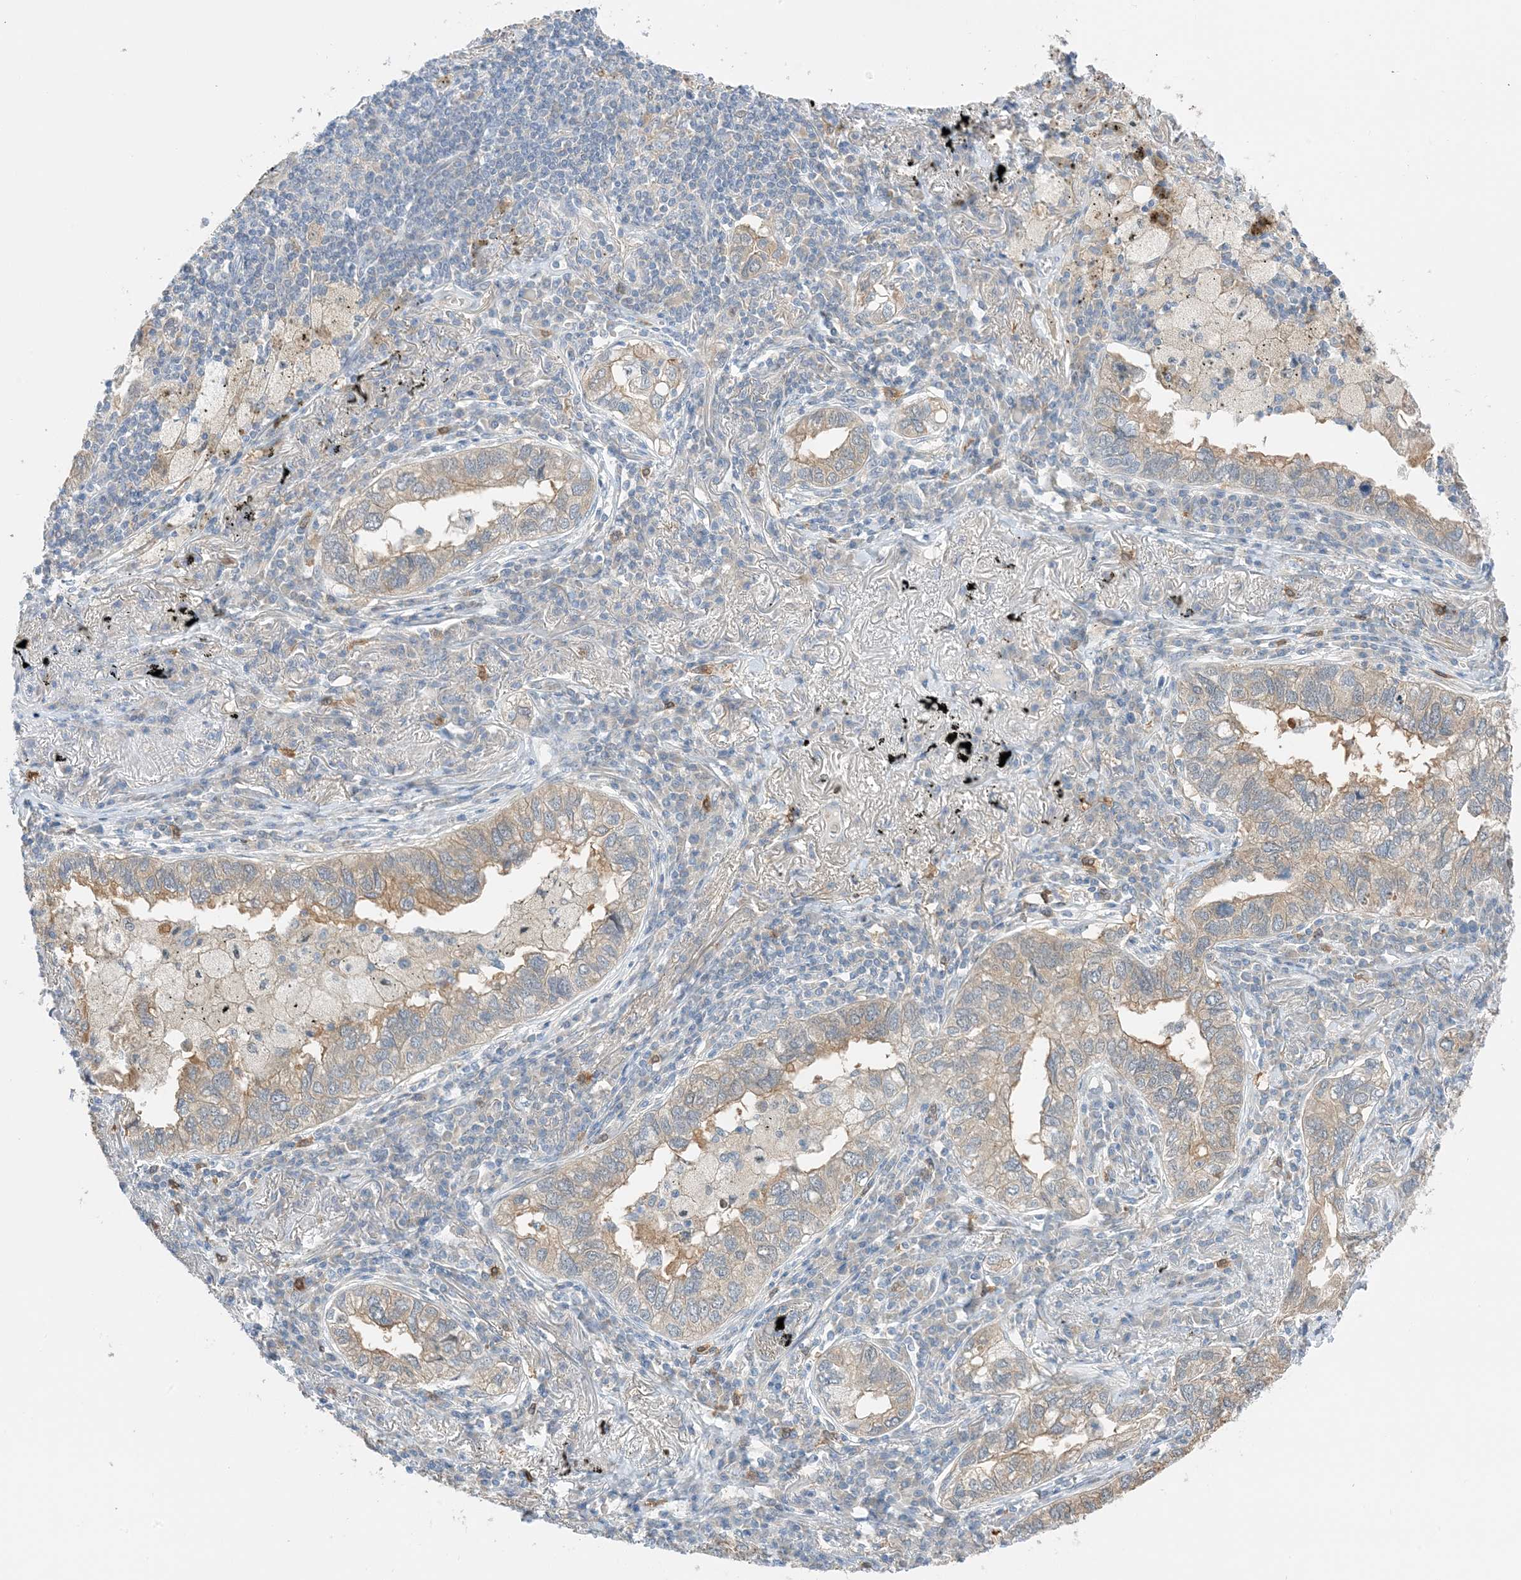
{"staining": {"intensity": "weak", "quantity": "25%-75%", "location": "cytoplasmic/membranous"}, "tissue": "lung cancer", "cell_type": "Tumor cells", "image_type": "cancer", "snomed": [{"axis": "morphology", "description": "Adenocarcinoma, NOS"}, {"axis": "topography", "description": "Lung"}], "caption": "Adenocarcinoma (lung) stained with a brown dye shows weak cytoplasmic/membranous positive staining in approximately 25%-75% of tumor cells.", "gene": "KIFBP", "patient": {"sex": "male", "age": 65}}